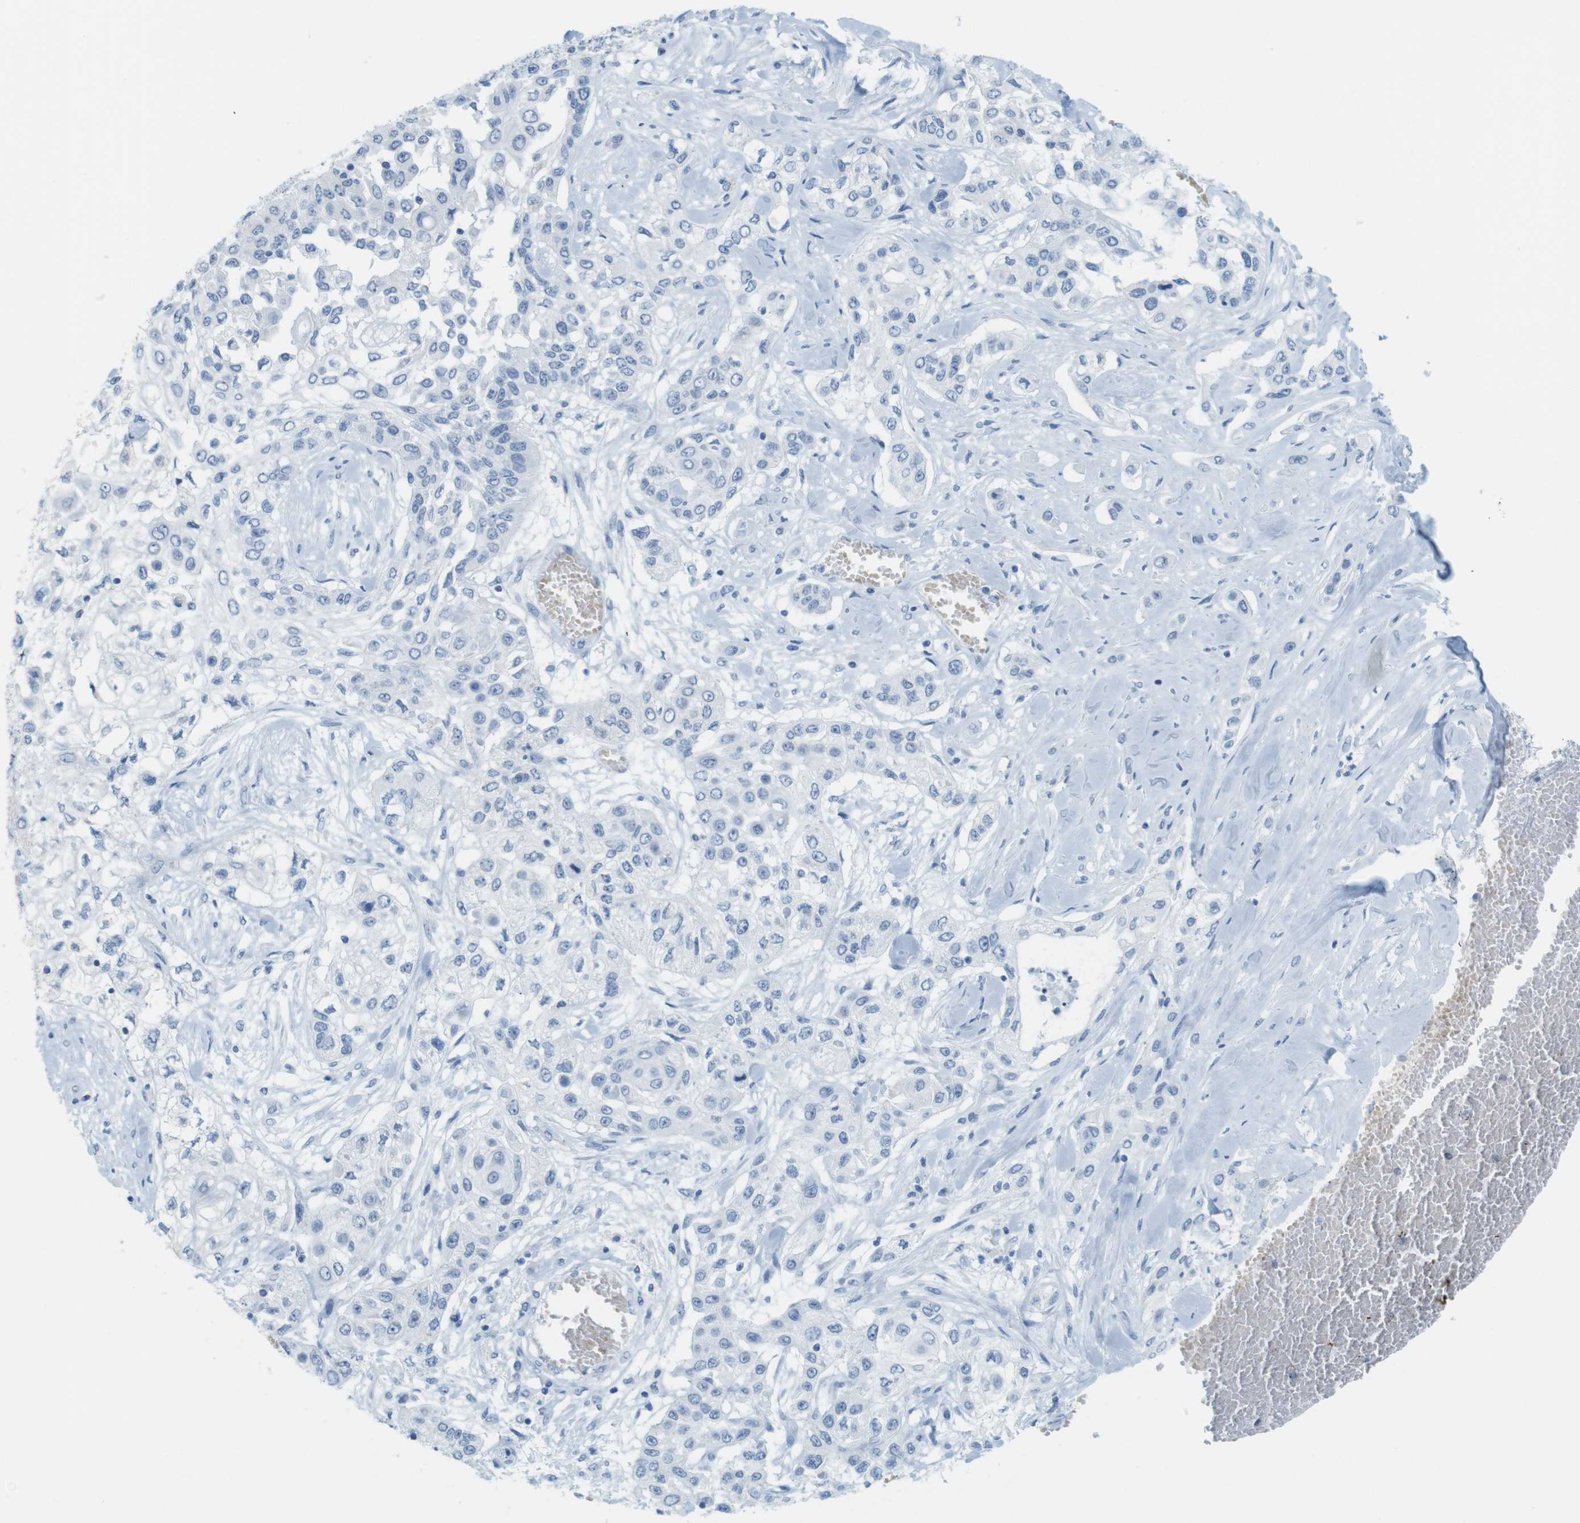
{"staining": {"intensity": "negative", "quantity": "none", "location": "none"}, "tissue": "lung cancer", "cell_type": "Tumor cells", "image_type": "cancer", "snomed": [{"axis": "morphology", "description": "Squamous cell carcinoma, NOS"}, {"axis": "topography", "description": "Lung"}], "caption": "Tumor cells show no significant expression in squamous cell carcinoma (lung).", "gene": "TNNT2", "patient": {"sex": "male", "age": 71}}